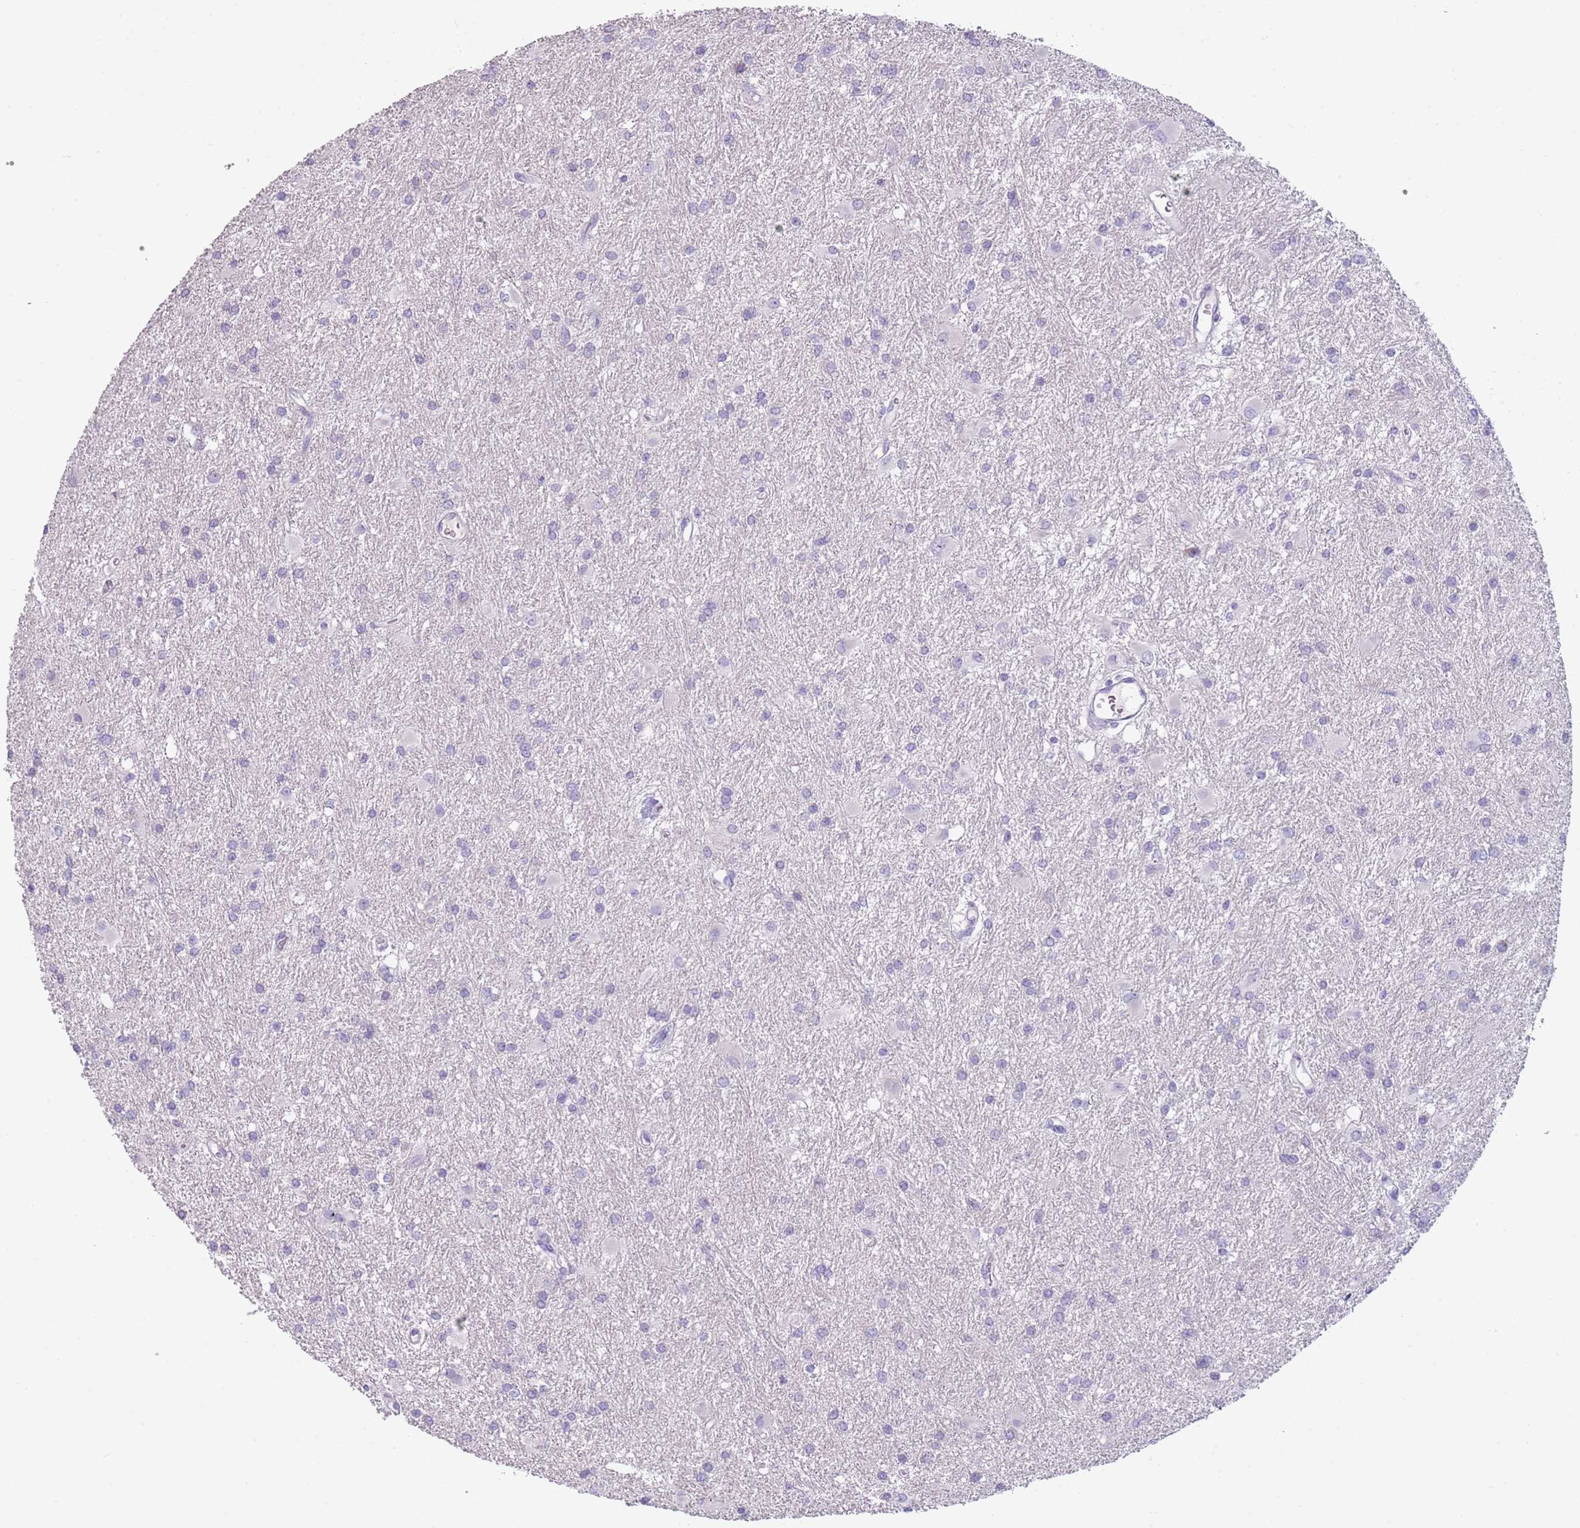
{"staining": {"intensity": "negative", "quantity": "none", "location": "none"}, "tissue": "glioma", "cell_type": "Tumor cells", "image_type": "cancer", "snomed": [{"axis": "morphology", "description": "Glioma, malignant, High grade"}, {"axis": "topography", "description": "Brain"}], "caption": "Tumor cells show no significant staining in malignant high-grade glioma.", "gene": "NBPF6", "patient": {"sex": "female", "age": 50}}